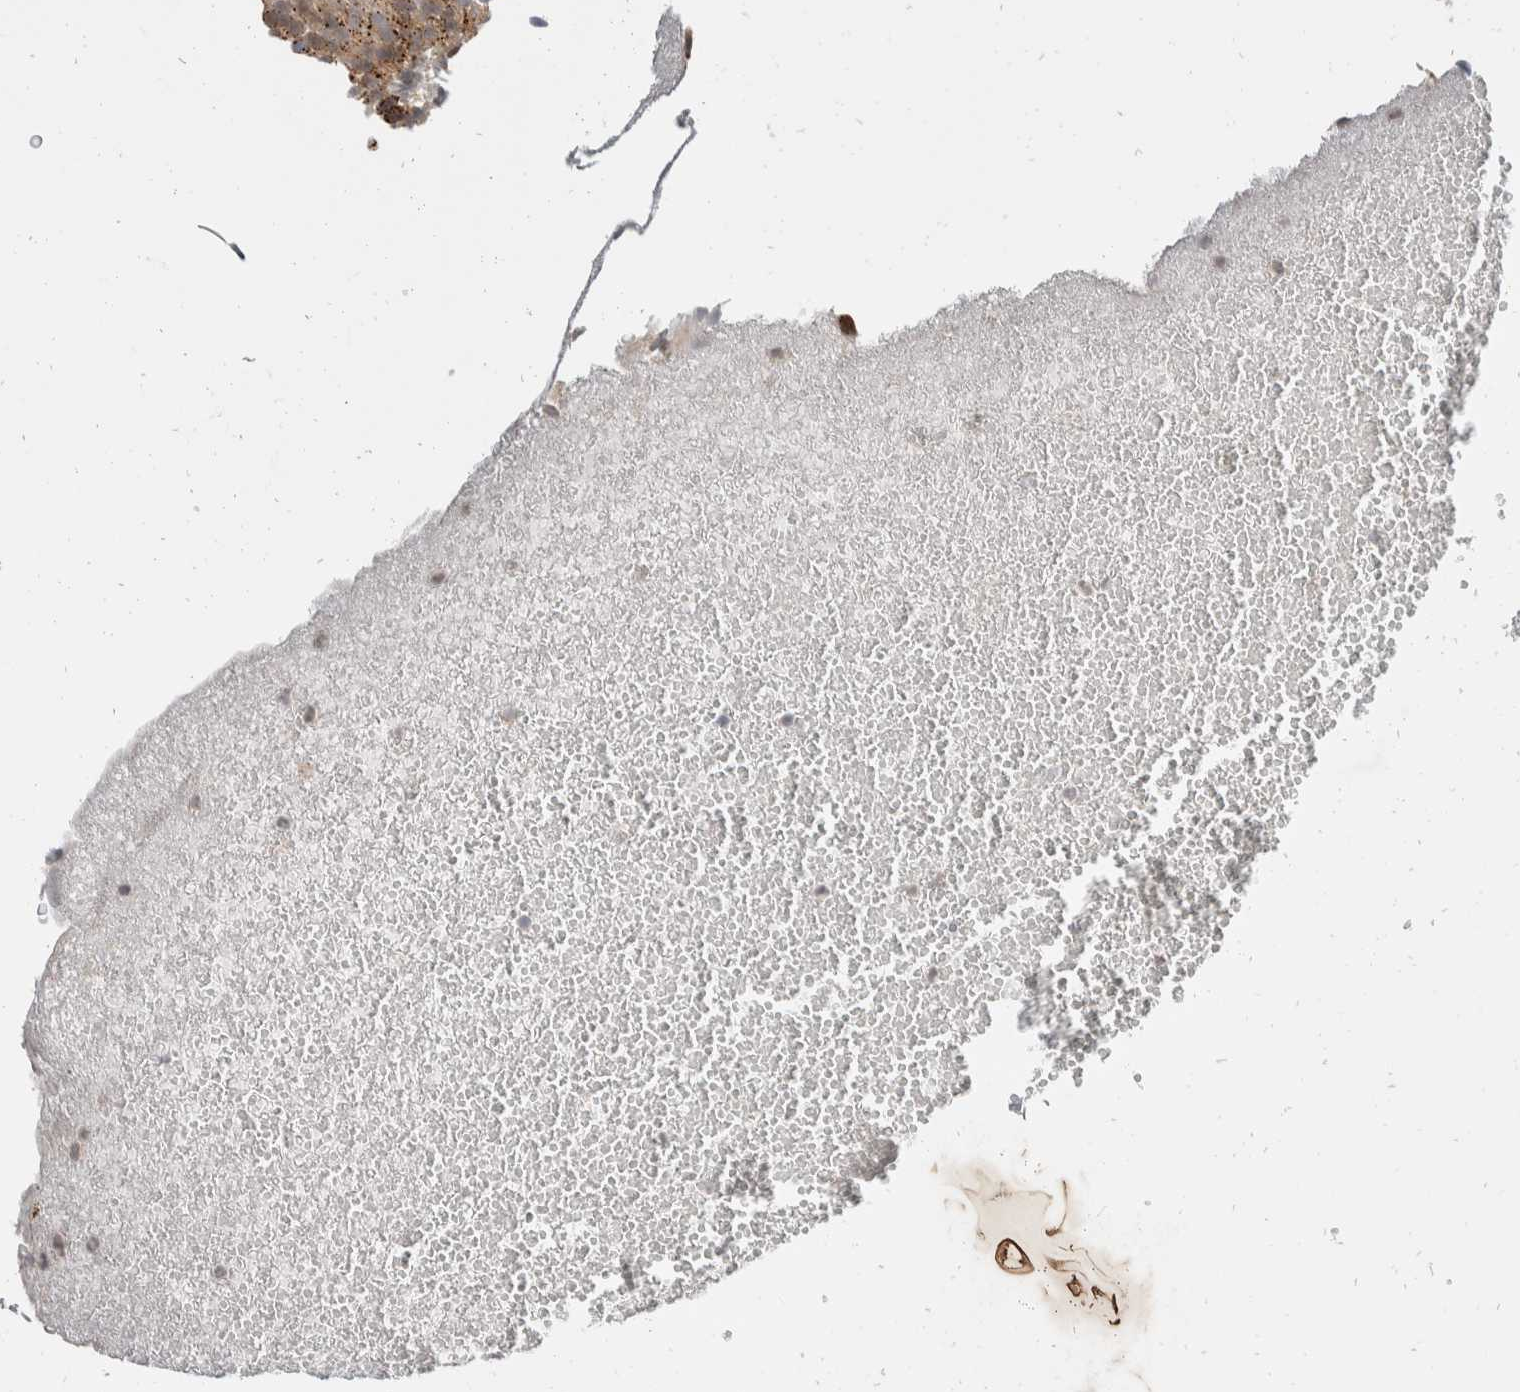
{"staining": {"intensity": "moderate", "quantity": "25%-75%", "location": "cytoplasmic/membranous,nuclear"}, "tissue": "urothelial cancer", "cell_type": "Tumor cells", "image_type": "cancer", "snomed": [{"axis": "morphology", "description": "Urothelial carcinoma, Low grade"}, {"axis": "topography", "description": "Urinary bladder"}], "caption": "Immunohistochemistry (IHC) of human low-grade urothelial carcinoma reveals medium levels of moderate cytoplasmic/membranous and nuclear staining in about 25%-75% of tumor cells. (IHC, brightfield microscopy, high magnification).", "gene": "ZNF703", "patient": {"sex": "male", "age": 78}}